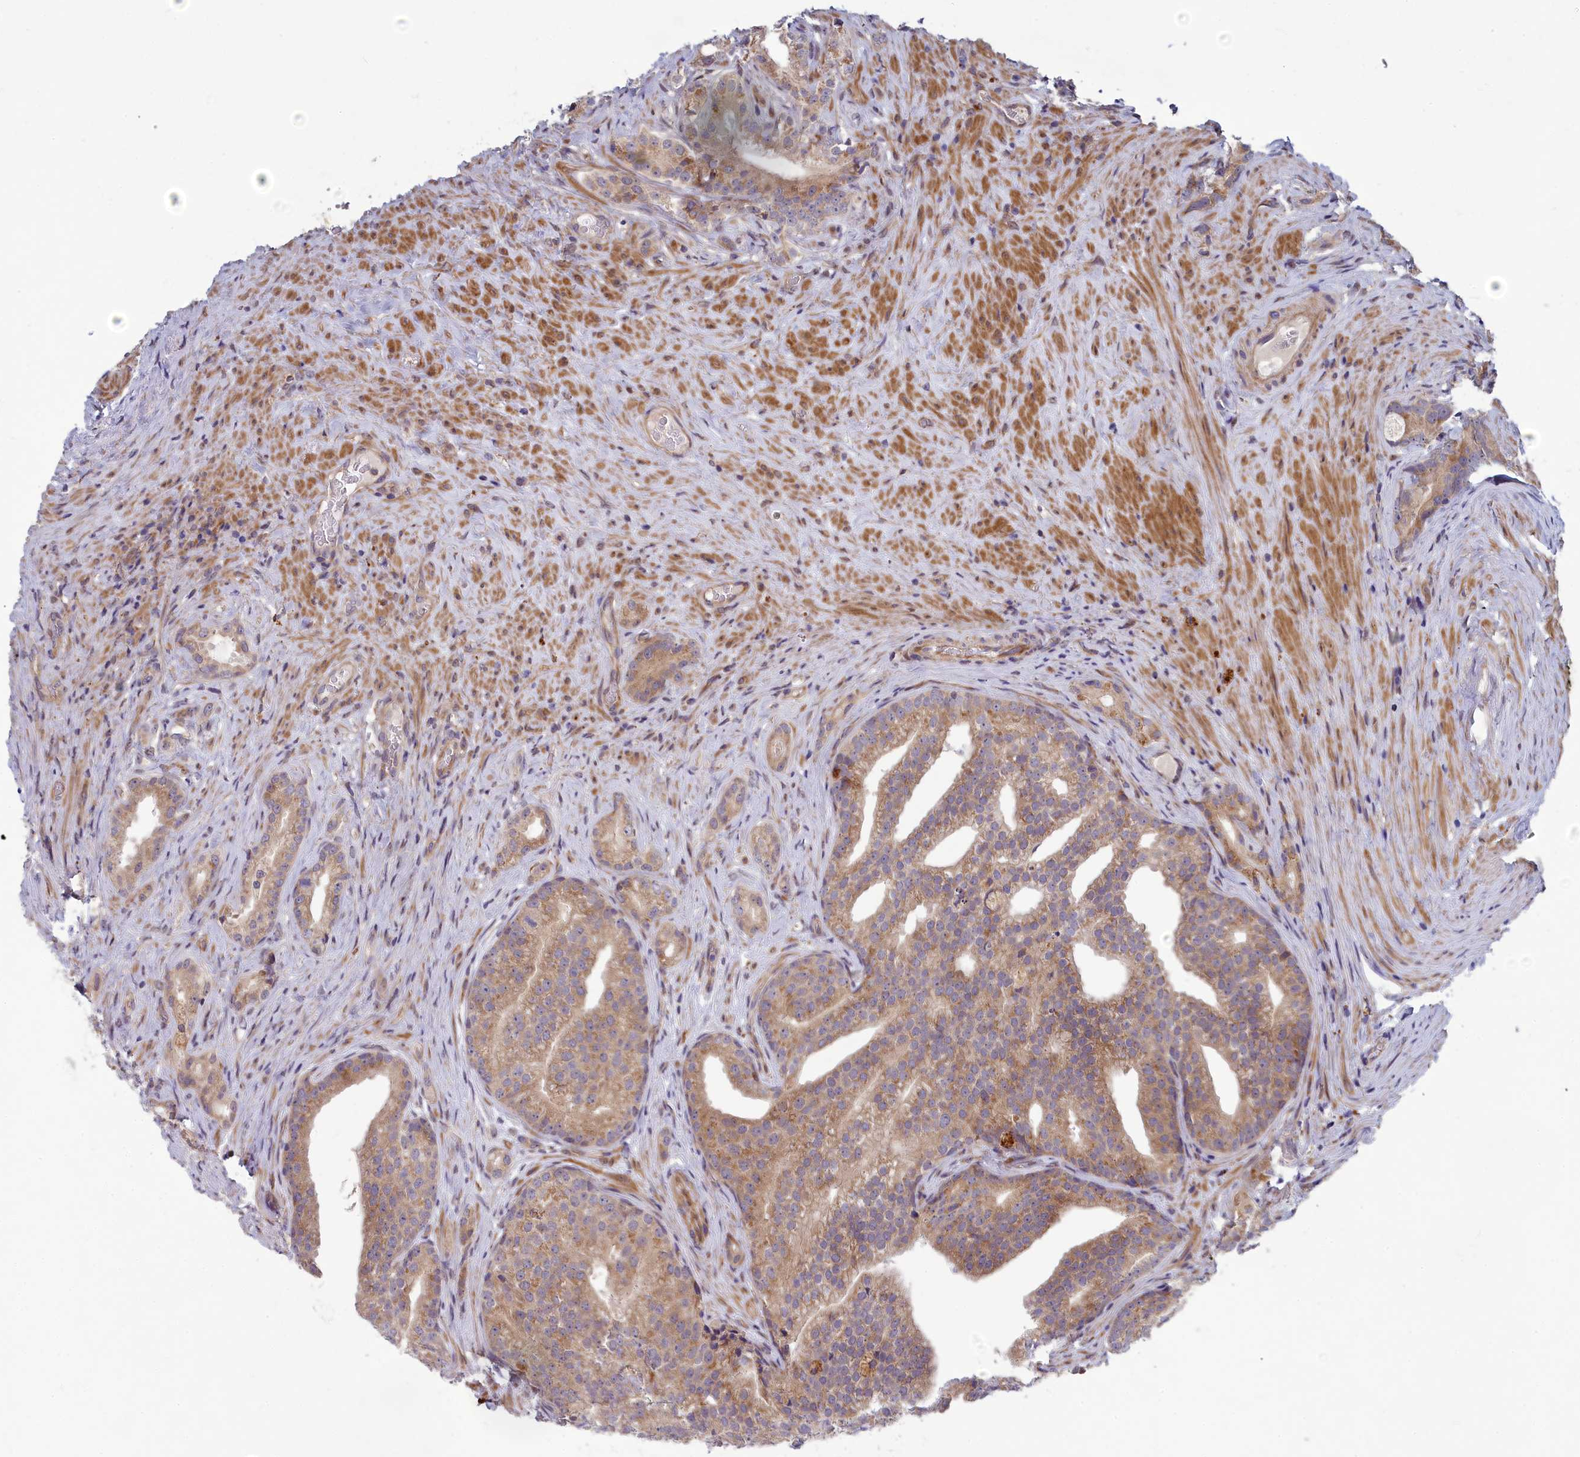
{"staining": {"intensity": "moderate", "quantity": "25%-75%", "location": "cytoplasmic/membranous"}, "tissue": "prostate cancer", "cell_type": "Tumor cells", "image_type": "cancer", "snomed": [{"axis": "morphology", "description": "Adenocarcinoma, Low grade"}, {"axis": "topography", "description": "Prostate"}], "caption": "IHC image of human prostate cancer (adenocarcinoma (low-grade)) stained for a protein (brown), which reveals medium levels of moderate cytoplasmic/membranous positivity in approximately 25%-75% of tumor cells.", "gene": "BLTP2", "patient": {"sex": "male", "age": 71}}